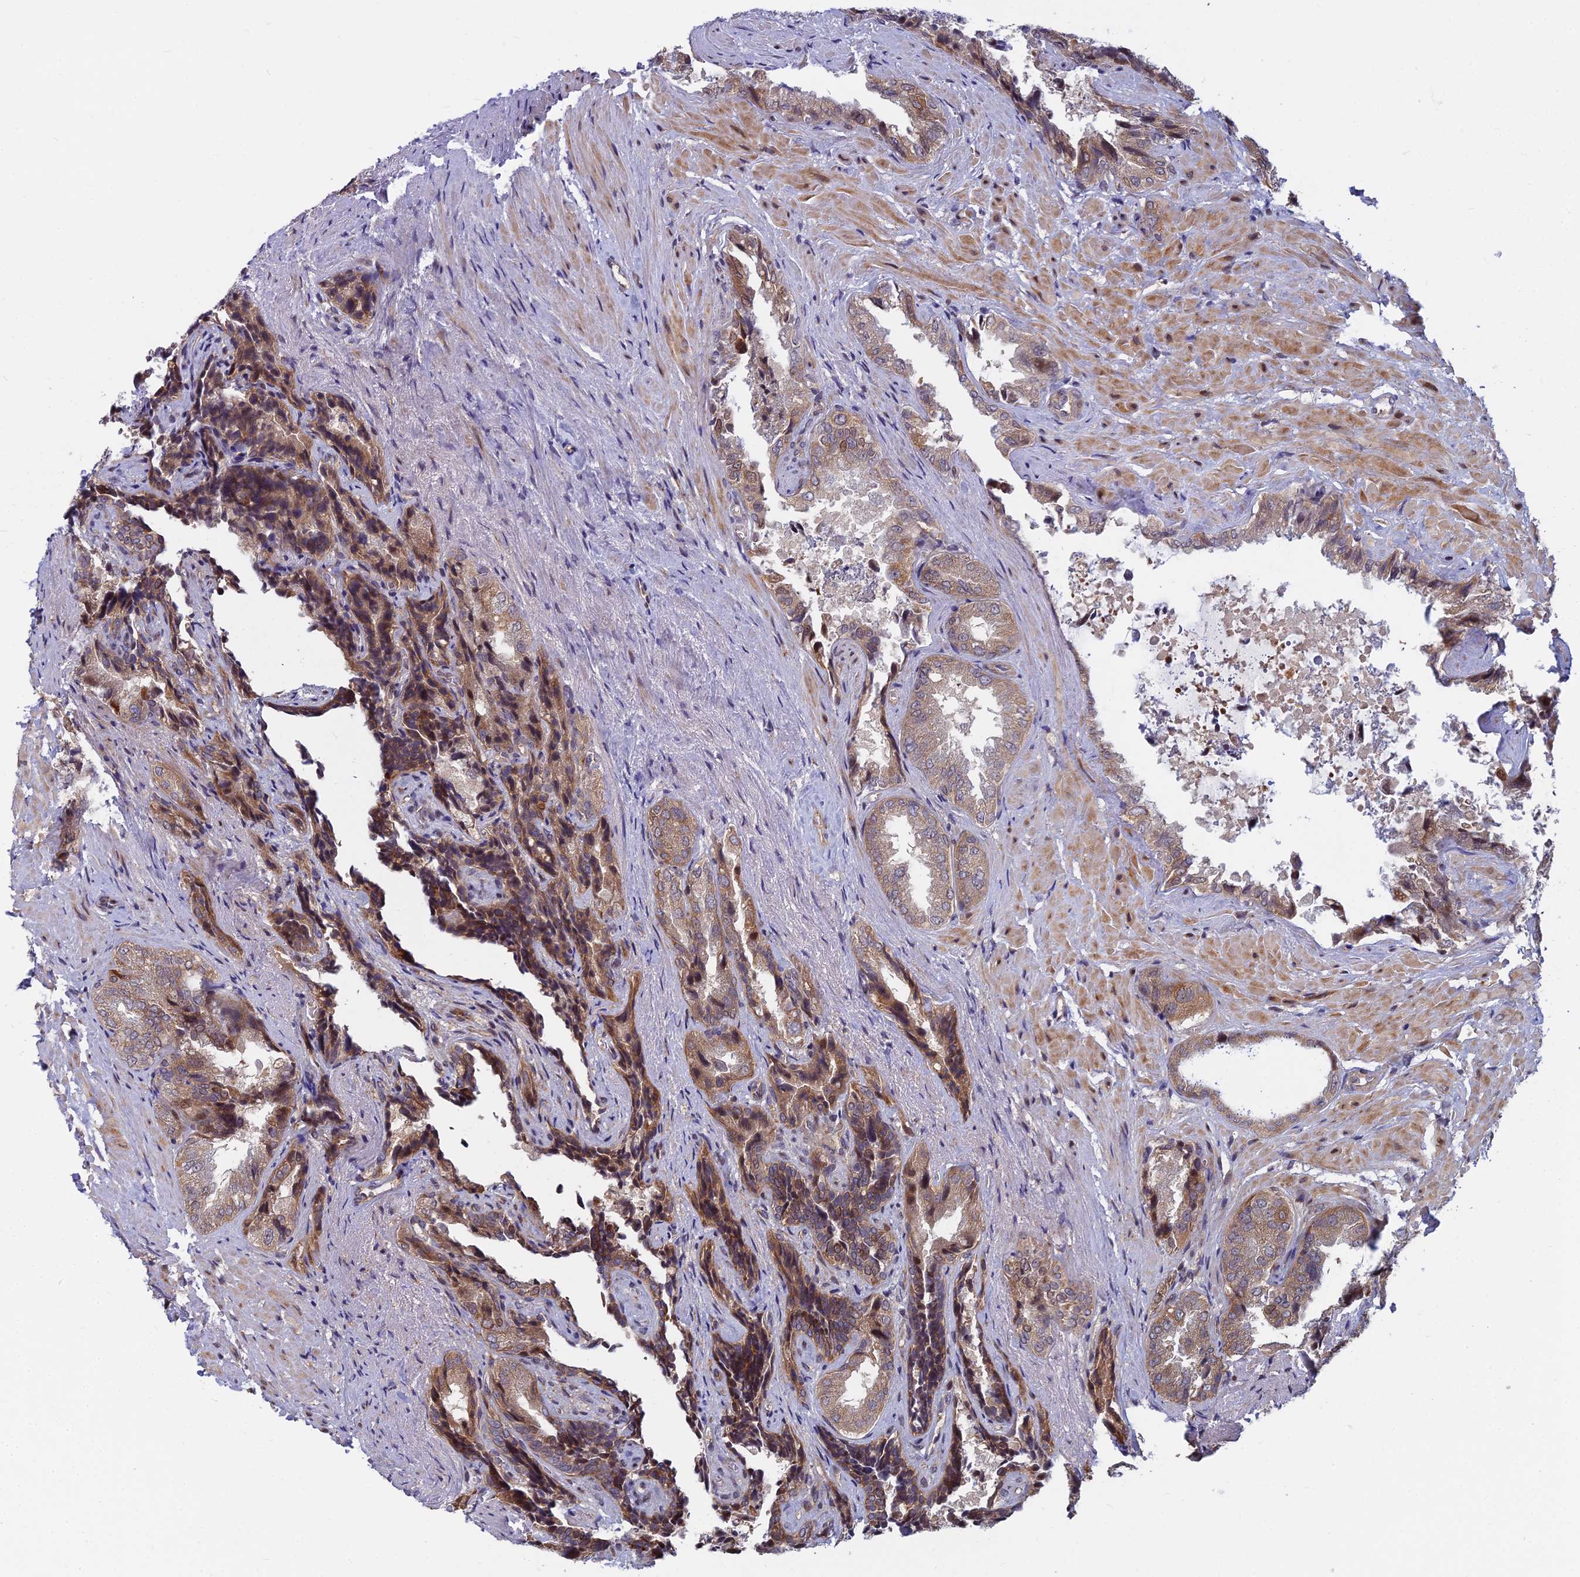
{"staining": {"intensity": "moderate", "quantity": ">75%", "location": "cytoplasmic/membranous,nuclear"}, "tissue": "seminal vesicle", "cell_type": "Glandular cells", "image_type": "normal", "snomed": [{"axis": "morphology", "description": "Normal tissue, NOS"}, {"axis": "topography", "description": "Seminal veicle"}, {"axis": "topography", "description": "Peripheral nerve tissue"}], "caption": "DAB immunohistochemical staining of benign seminal vesicle shows moderate cytoplasmic/membranous,nuclear protein expression in approximately >75% of glandular cells. Using DAB (3,3'-diaminobenzidine) (brown) and hematoxylin (blue) stains, captured at high magnification using brightfield microscopy.", "gene": "COMMD2", "patient": {"sex": "male", "age": 63}}